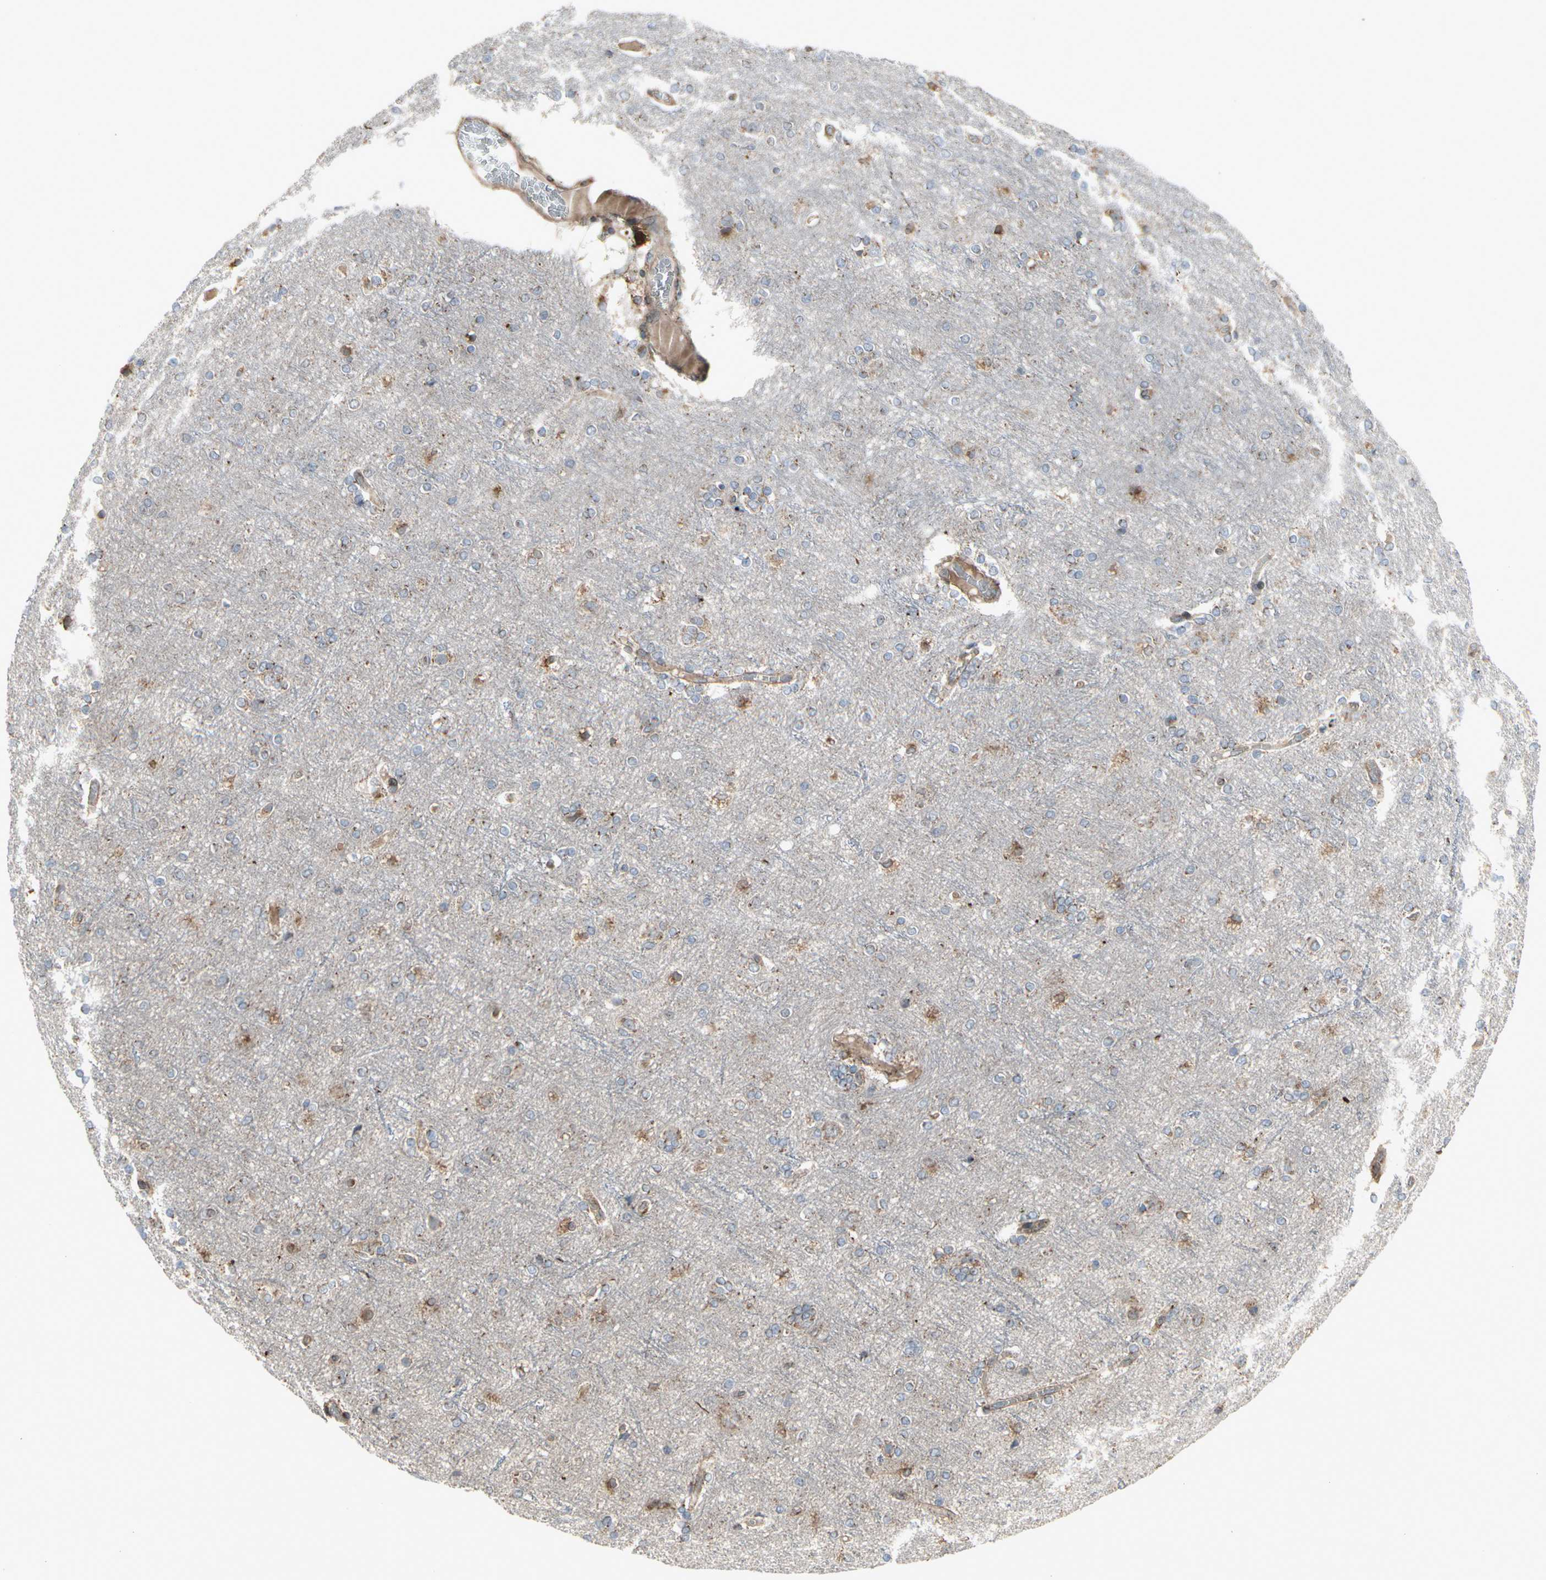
{"staining": {"intensity": "moderate", "quantity": ">75%", "location": "cytoplasmic/membranous"}, "tissue": "cerebral cortex", "cell_type": "Endothelial cells", "image_type": "normal", "snomed": [{"axis": "morphology", "description": "Normal tissue, NOS"}, {"axis": "topography", "description": "Cerebral cortex"}], "caption": "The immunohistochemical stain highlights moderate cytoplasmic/membranous staining in endothelial cells of benign cerebral cortex. The staining is performed using DAB brown chromogen to label protein expression. The nuclei are counter-stained blue using hematoxylin.", "gene": "SLC39A9", "patient": {"sex": "female", "age": 54}}